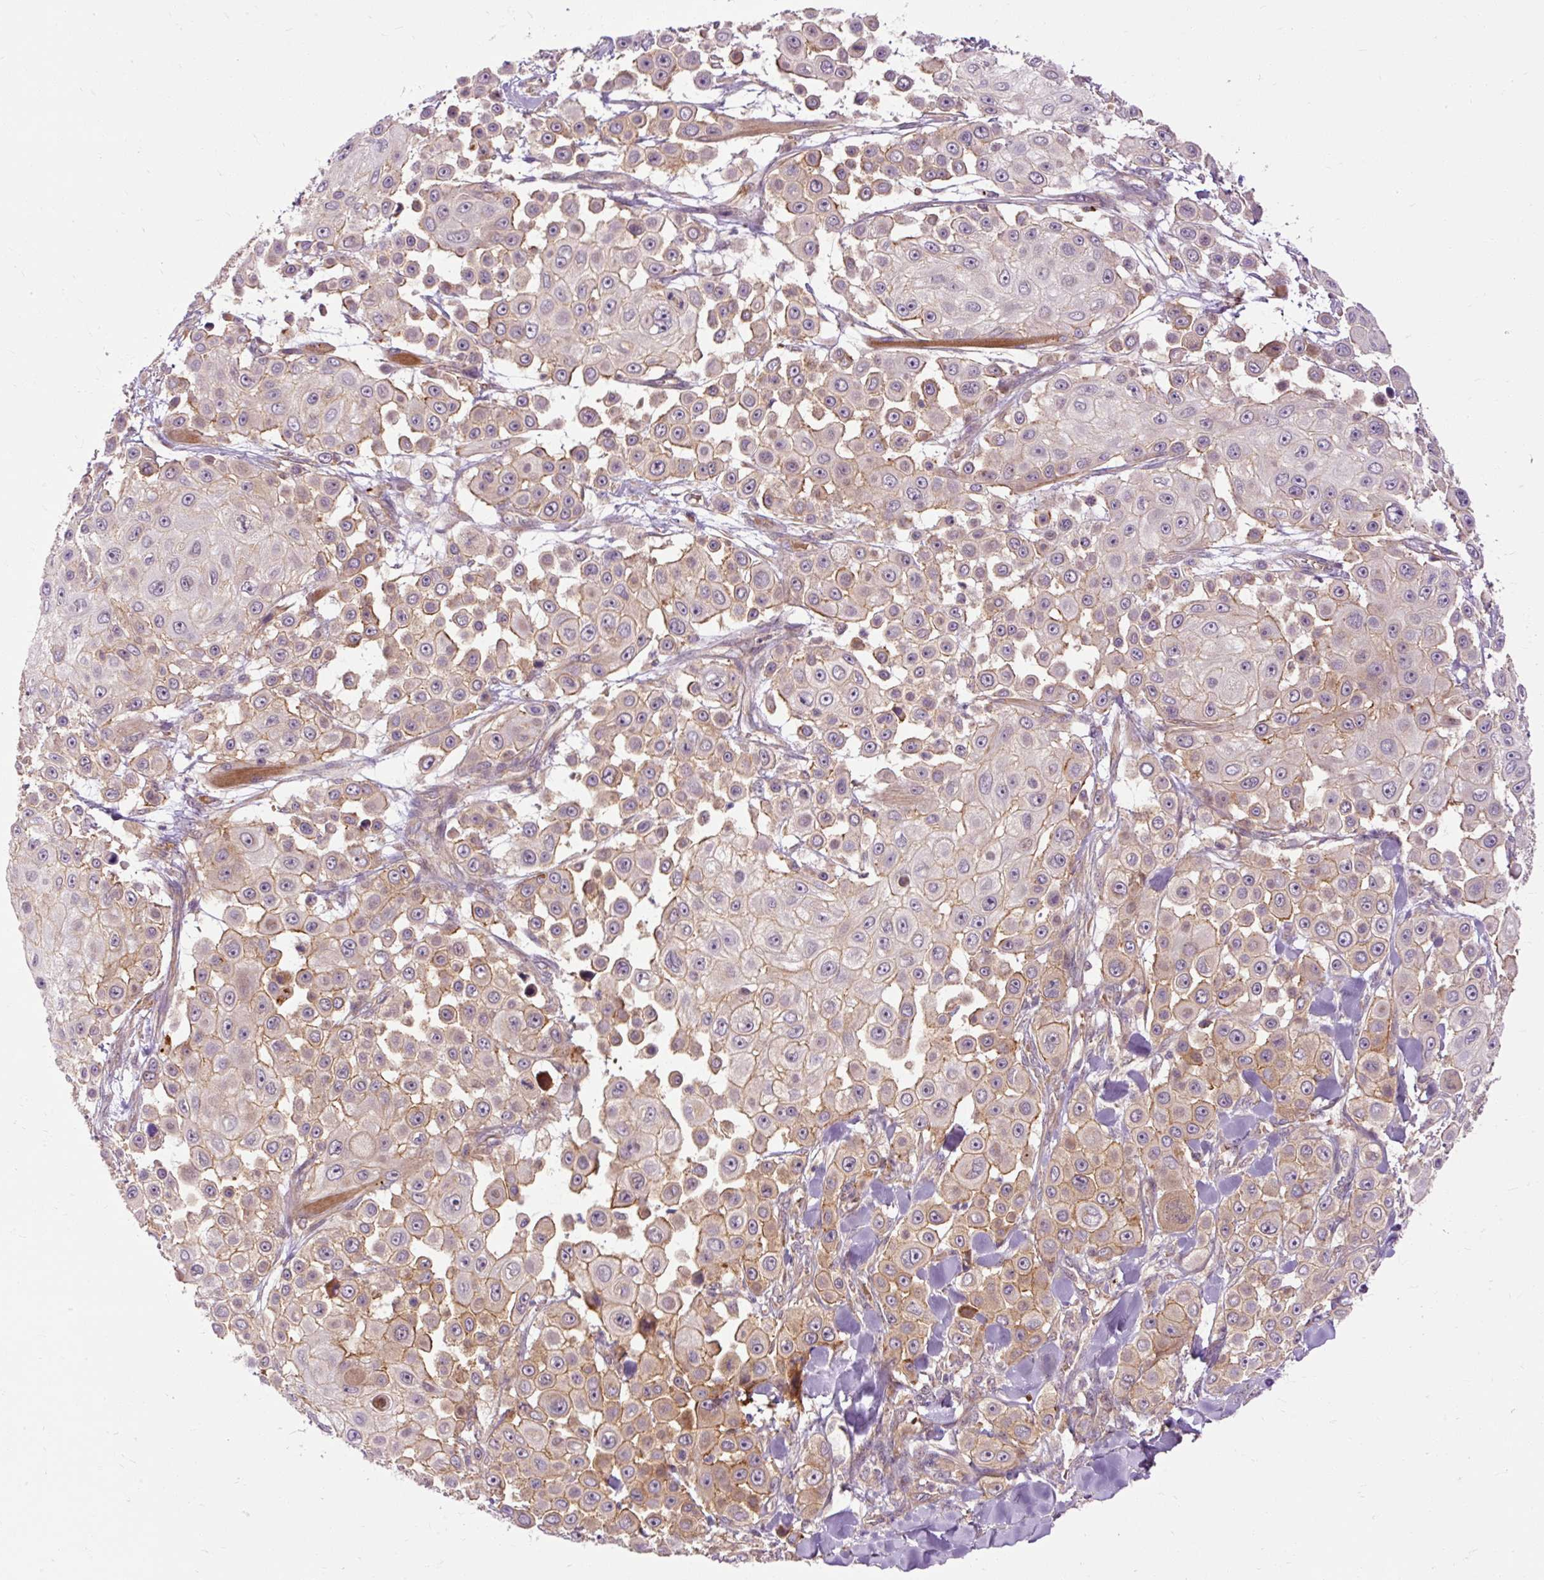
{"staining": {"intensity": "weak", "quantity": "25%-75%", "location": "cytoplasmic/membranous"}, "tissue": "skin cancer", "cell_type": "Tumor cells", "image_type": "cancer", "snomed": [{"axis": "morphology", "description": "Squamous cell carcinoma, NOS"}, {"axis": "topography", "description": "Skin"}], "caption": "Protein positivity by immunohistochemistry (IHC) demonstrates weak cytoplasmic/membranous positivity in about 25%-75% of tumor cells in squamous cell carcinoma (skin).", "gene": "RIPOR3", "patient": {"sex": "male", "age": 67}}